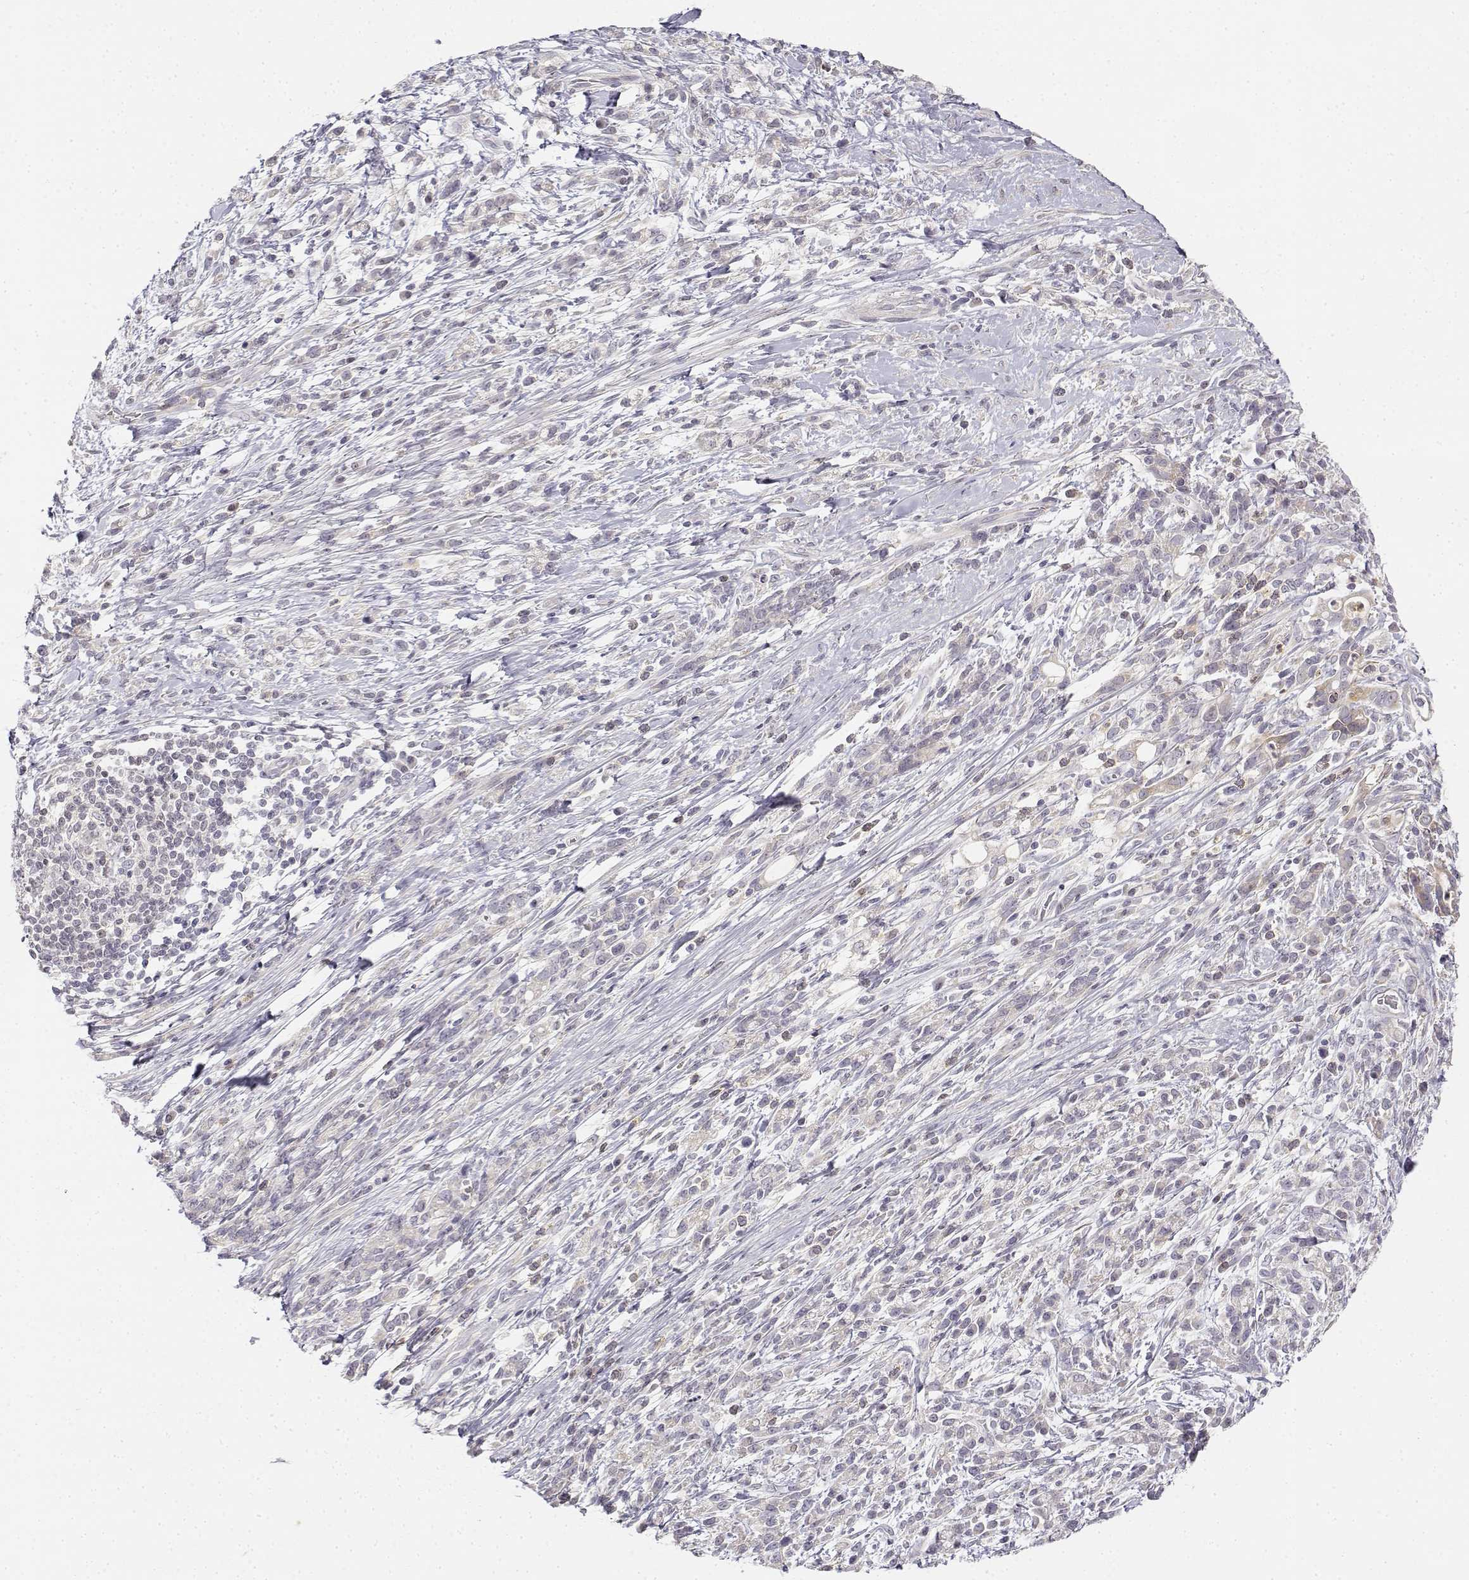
{"staining": {"intensity": "negative", "quantity": "none", "location": "none"}, "tissue": "stomach cancer", "cell_type": "Tumor cells", "image_type": "cancer", "snomed": [{"axis": "morphology", "description": "Adenocarcinoma, NOS"}, {"axis": "topography", "description": "Stomach"}], "caption": "IHC image of human stomach adenocarcinoma stained for a protein (brown), which displays no positivity in tumor cells.", "gene": "GLIPR1L2", "patient": {"sex": "female", "age": 57}}